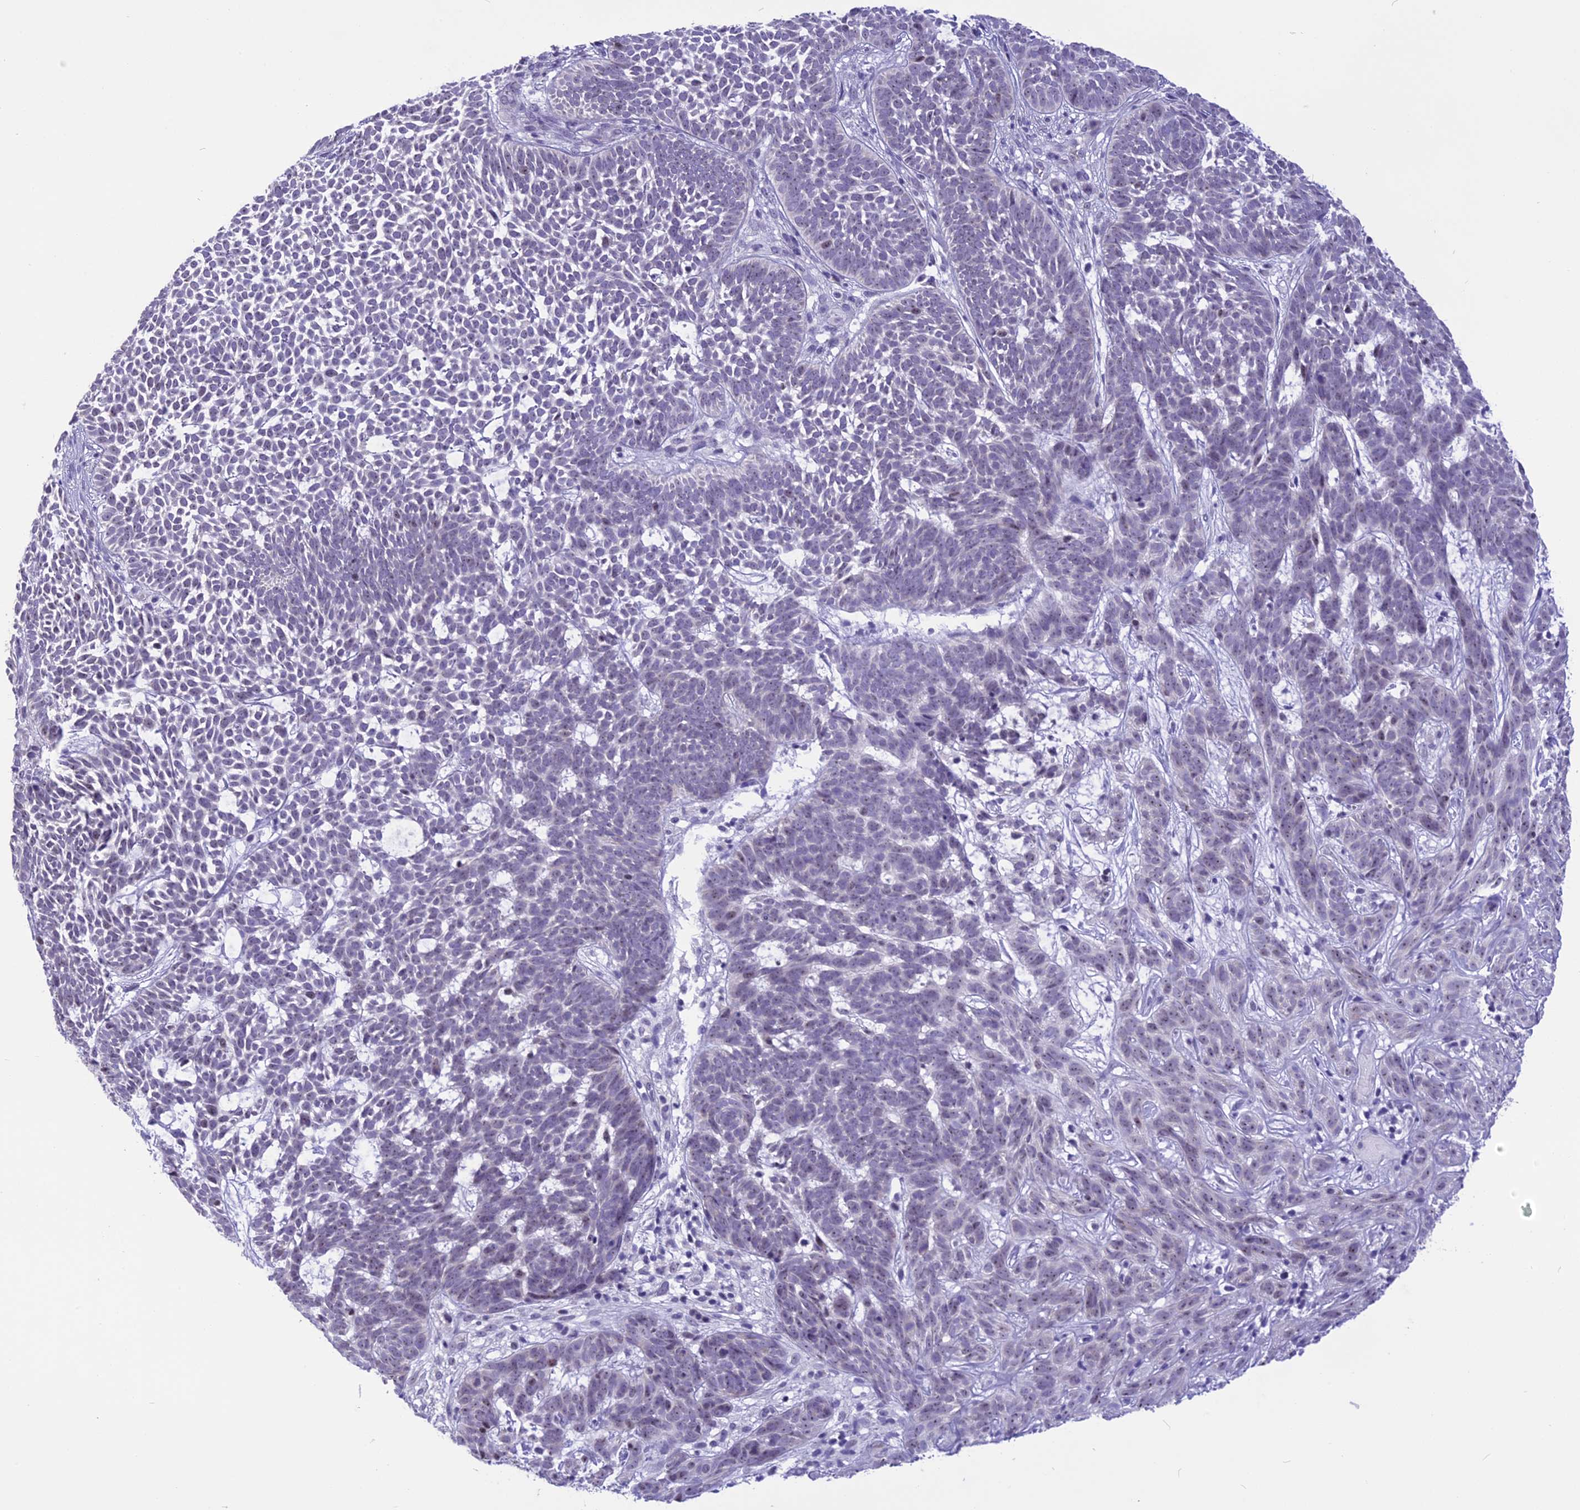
{"staining": {"intensity": "negative", "quantity": "none", "location": "none"}, "tissue": "skin cancer", "cell_type": "Tumor cells", "image_type": "cancer", "snomed": [{"axis": "morphology", "description": "Basal cell carcinoma"}, {"axis": "topography", "description": "Skin"}], "caption": "The micrograph shows no significant positivity in tumor cells of skin cancer (basal cell carcinoma).", "gene": "CMSS1", "patient": {"sex": "female", "age": 78}}